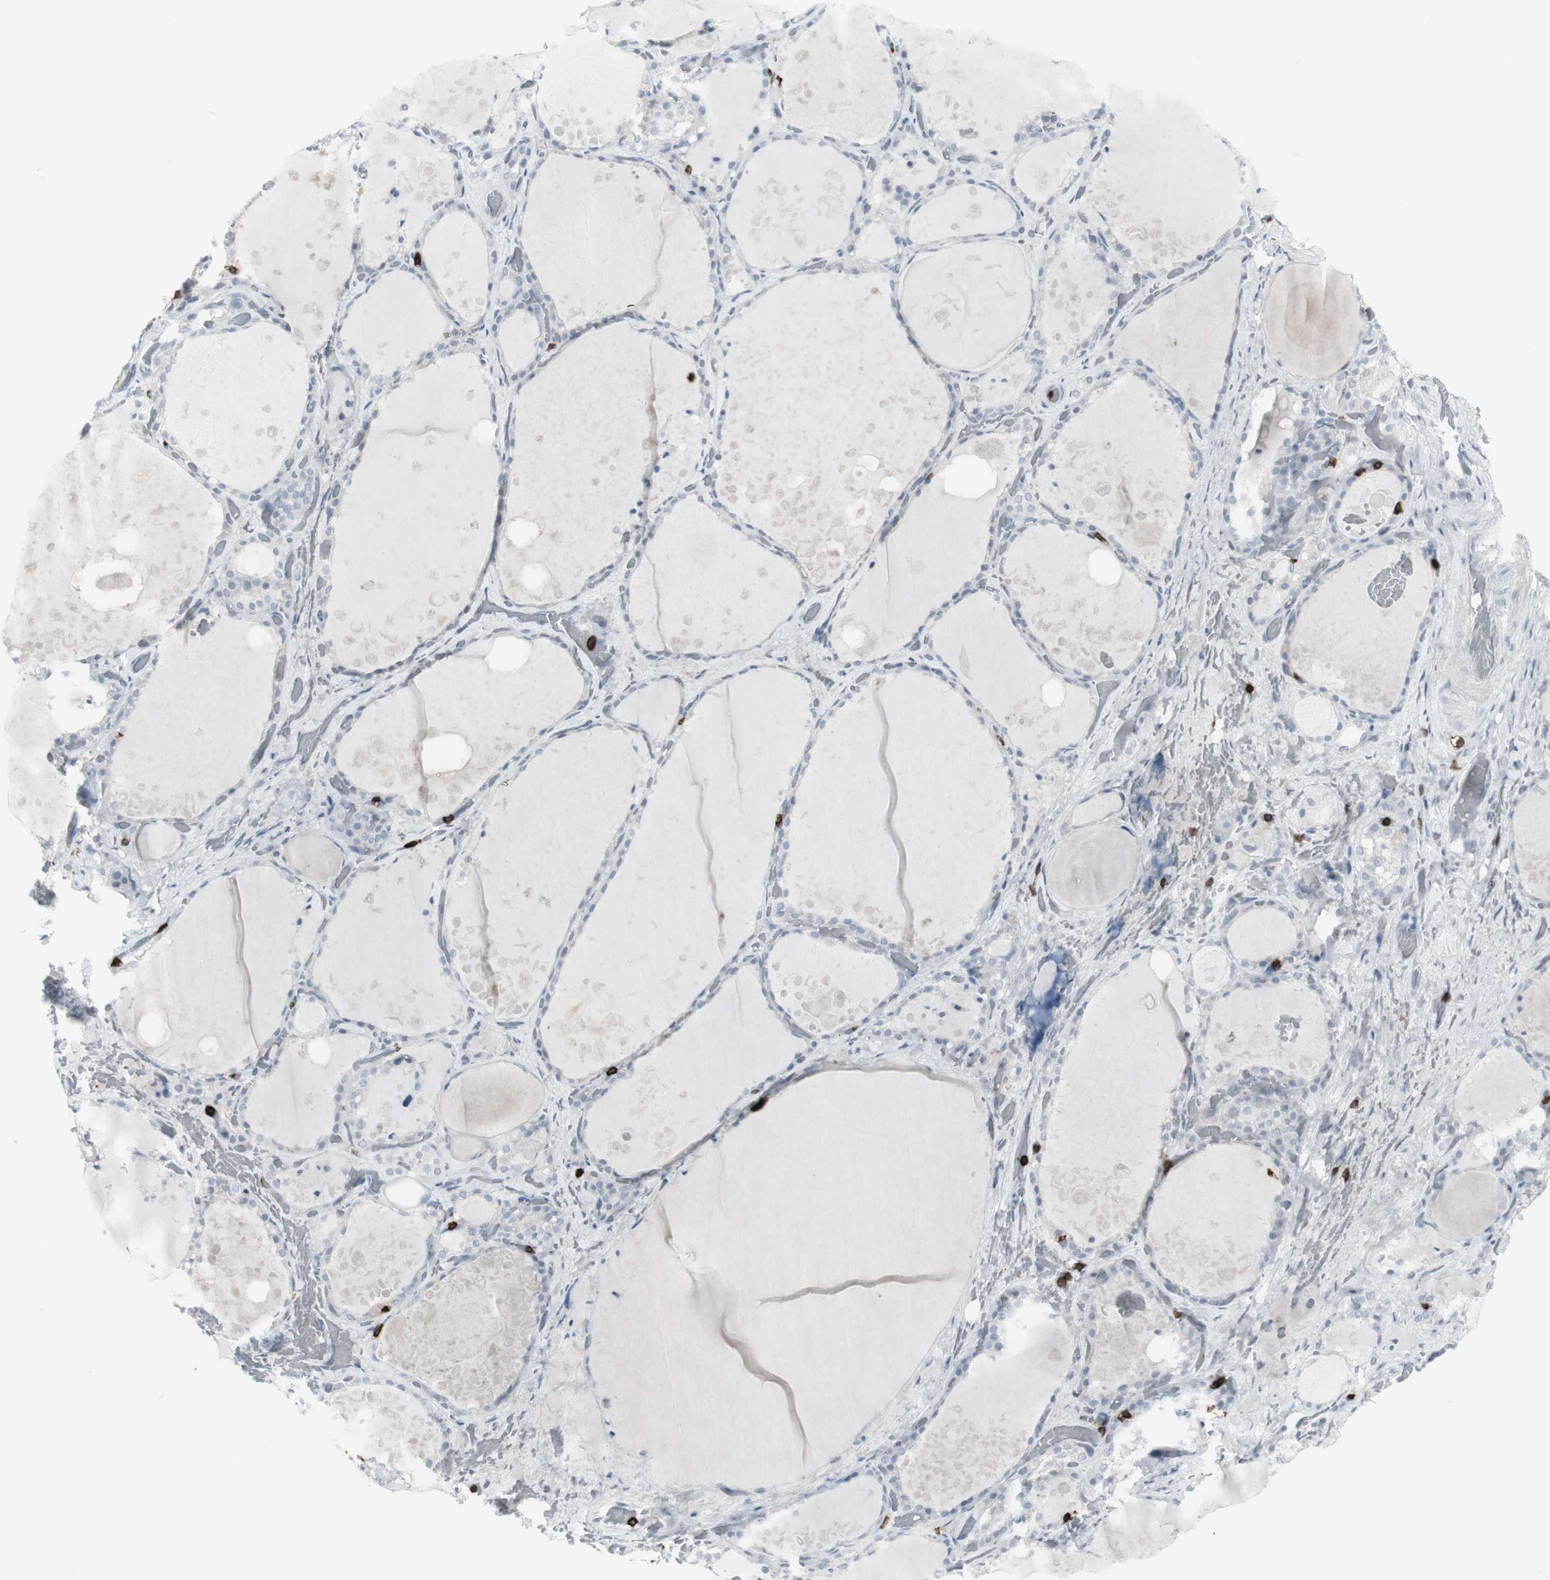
{"staining": {"intensity": "negative", "quantity": "none", "location": "none"}, "tissue": "thyroid gland", "cell_type": "Glandular cells", "image_type": "normal", "snomed": [{"axis": "morphology", "description": "Normal tissue, NOS"}, {"axis": "topography", "description": "Thyroid gland"}], "caption": "An image of human thyroid gland is negative for staining in glandular cells. Nuclei are stained in blue.", "gene": "CD247", "patient": {"sex": "male", "age": 61}}